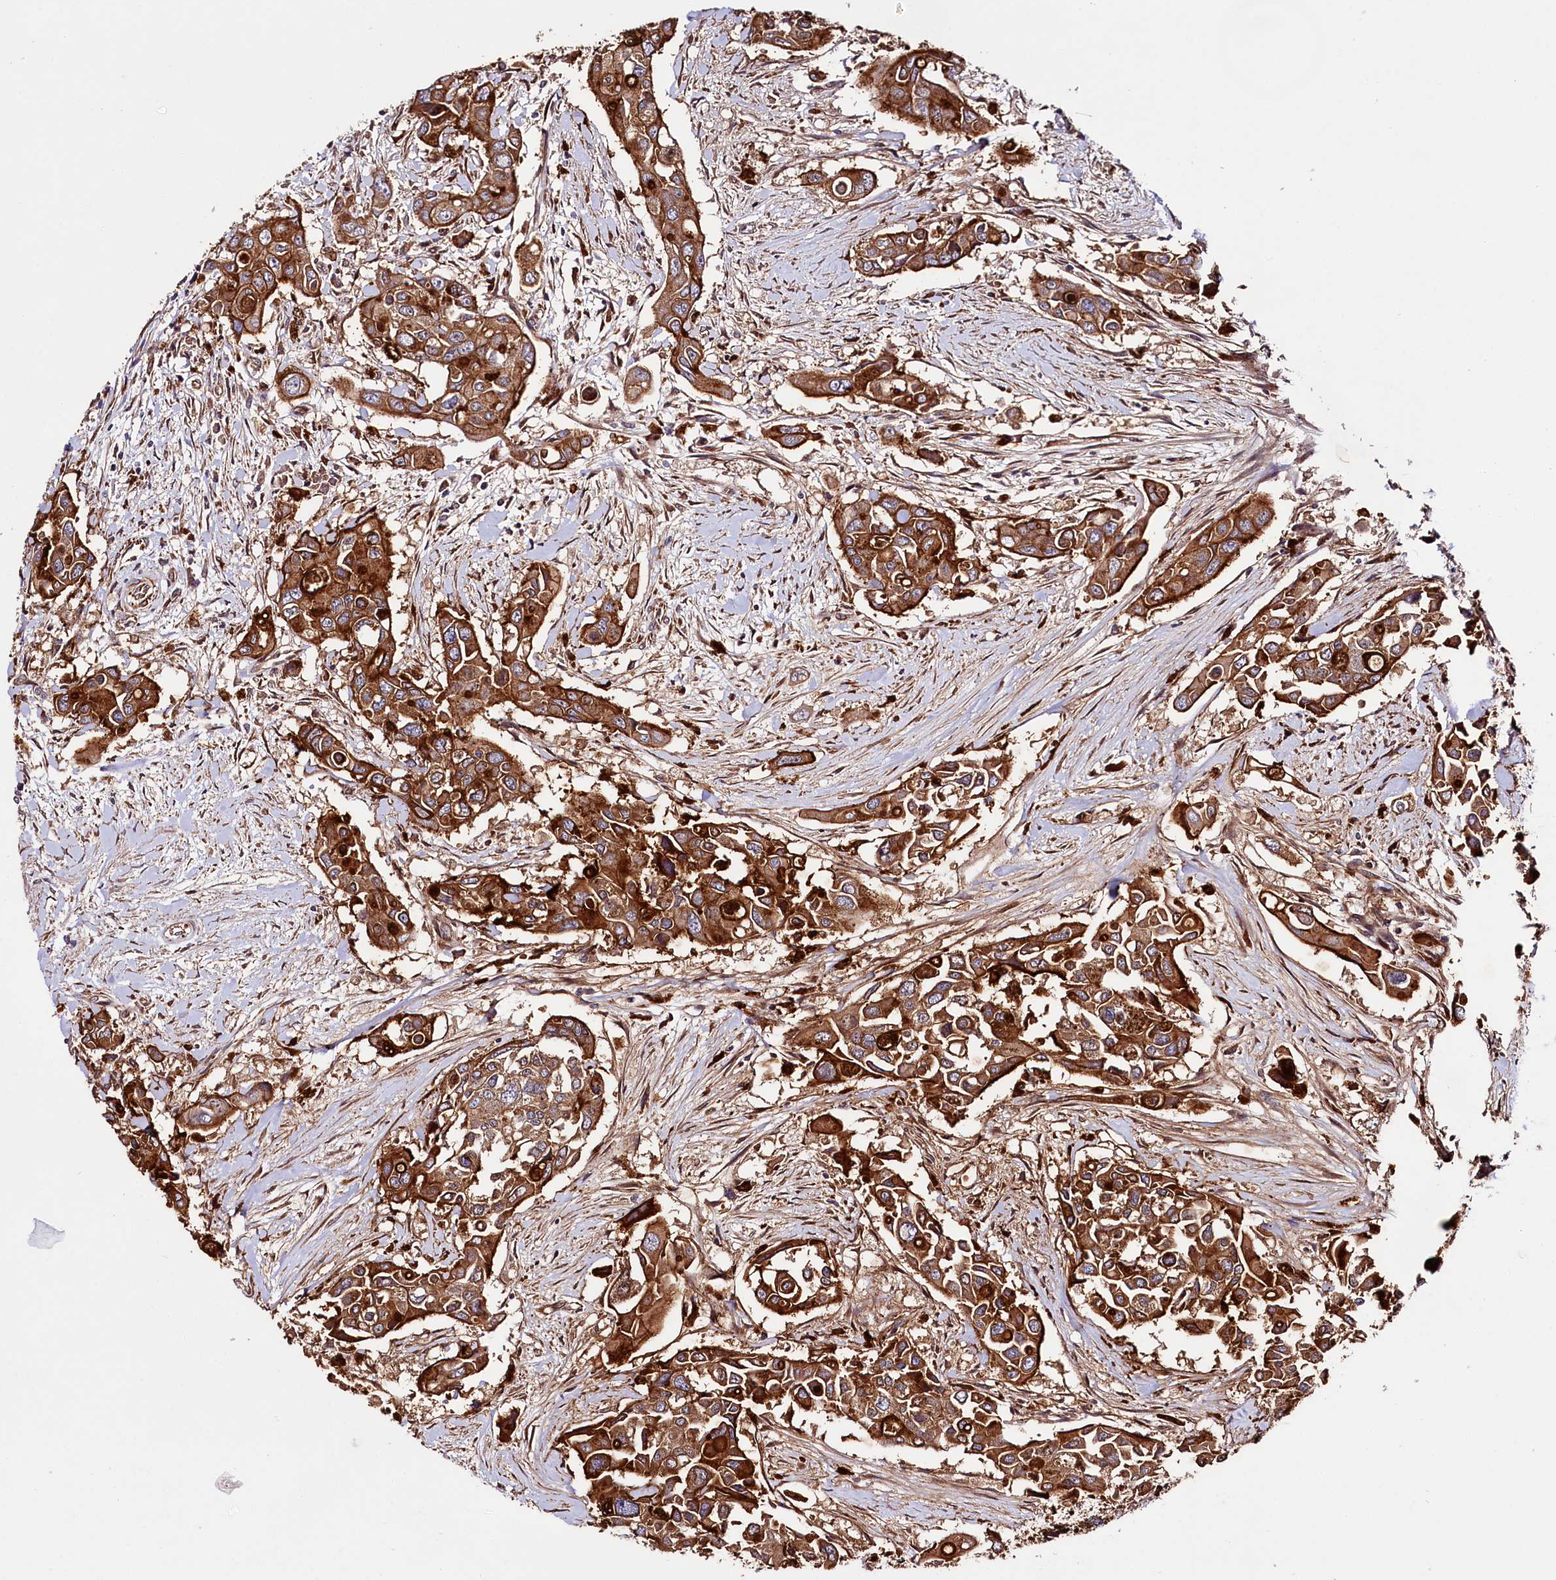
{"staining": {"intensity": "strong", "quantity": ">75%", "location": "cytoplasmic/membranous"}, "tissue": "colorectal cancer", "cell_type": "Tumor cells", "image_type": "cancer", "snomed": [{"axis": "morphology", "description": "Adenocarcinoma, NOS"}, {"axis": "topography", "description": "Colon"}], "caption": "Brown immunohistochemical staining in adenocarcinoma (colorectal) displays strong cytoplasmic/membranous positivity in about >75% of tumor cells.", "gene": "TTC12", "patient": {"sex": "male", "age": 77}}